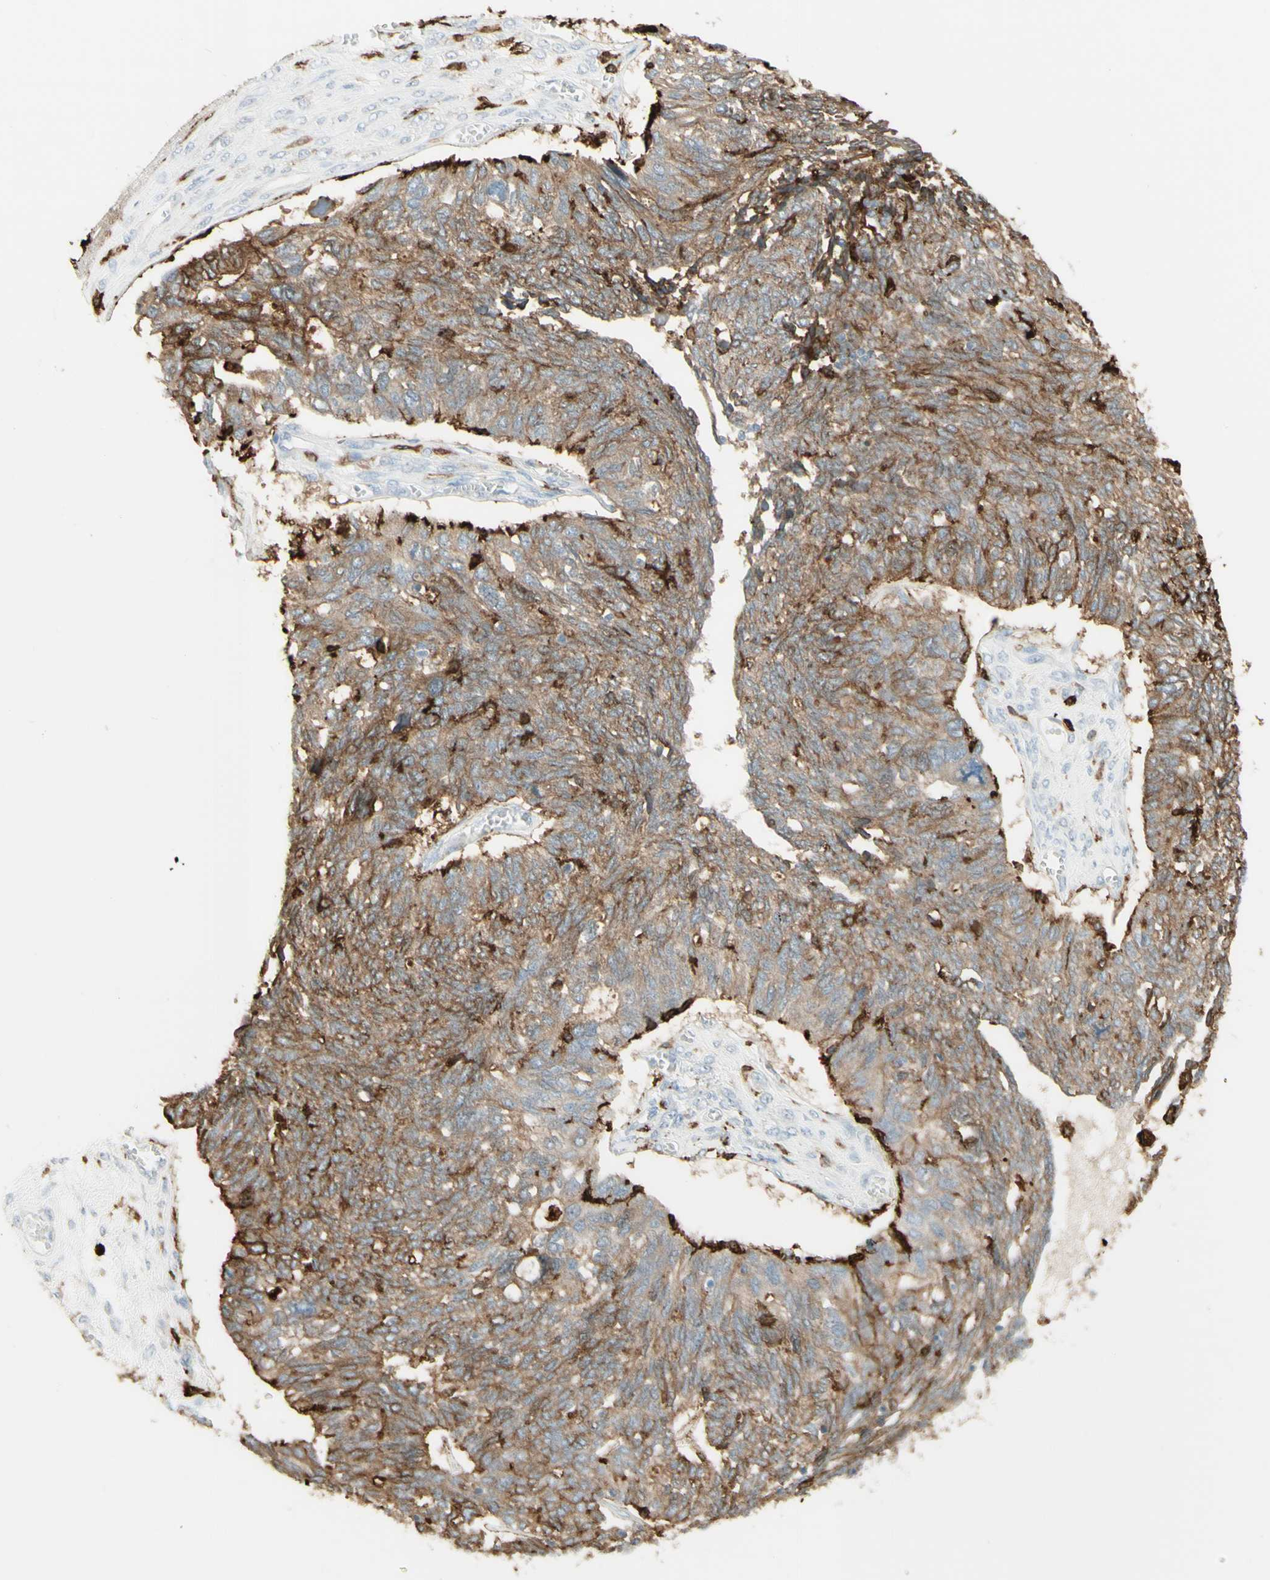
{"staining": {"intensity": "moderate", "quantity": ">75%", "location": "cytoplasmic/membranous"}, "tissue": "ovarian cancer", "cell_type": "Tumor cells", "image_type": "cancer", "snomed": [{"axis": "morphology", "description": "Cystadenocarcinoma, serous, NOS"}, {"axis": "topography", "description": "Ovary"}], "caption": "Ovarian cancer (serous cystadenocarcinoma) stained with DAB (3,3'-diaminobenzidine) immunohistochemistry demonstrates medium levels of moderate cytoplasmic/membranous positivity in about >75% of tumor cells.", "gene": "HLA-DPB1", "patient": {"sex": "female", "age": 79}}